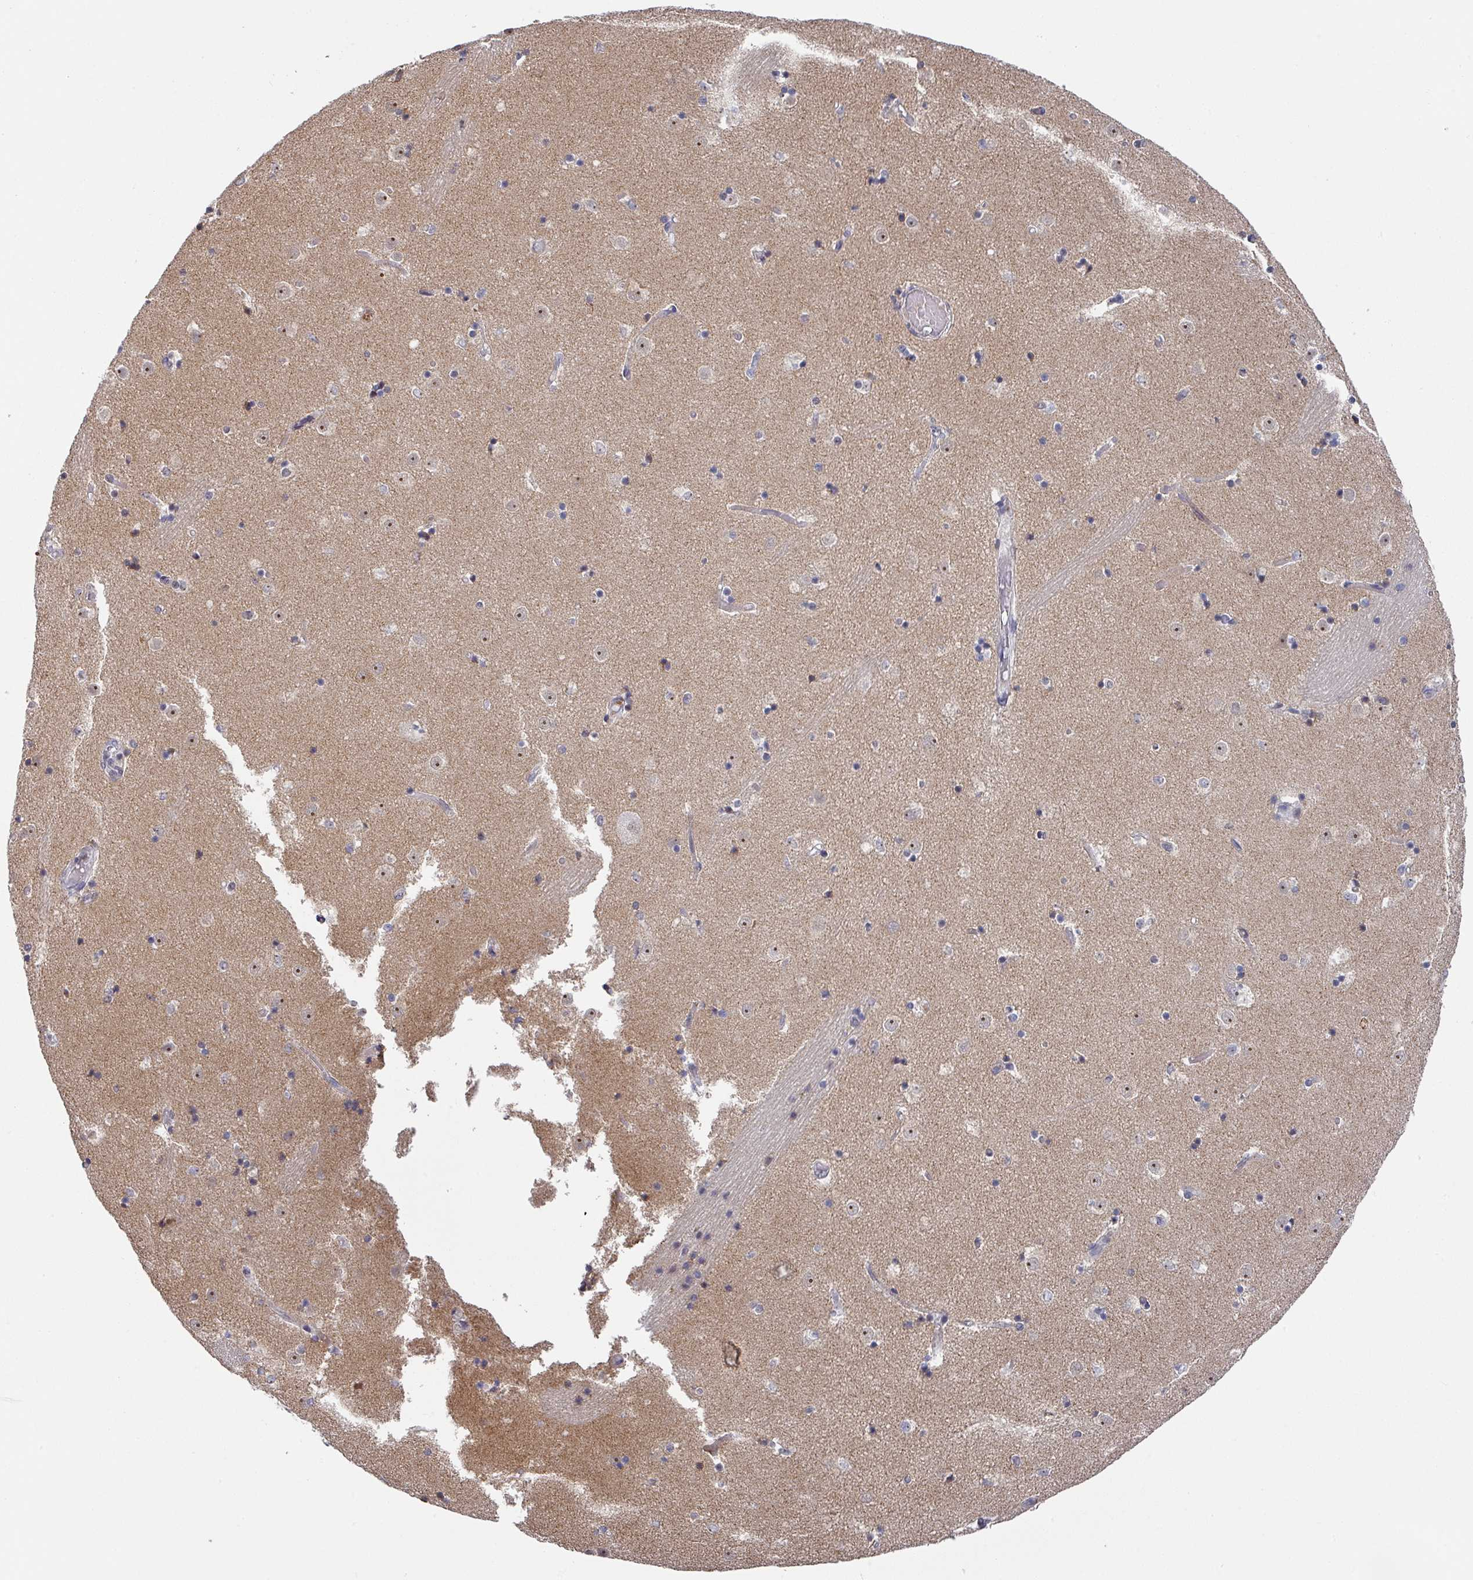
{"staining": {"intensity": "negative", "quantity": "none", "location": "none"}, "tissue": "caudate", "cell_type": "Glial cells", "image_type": "normal", "snomed": [{"axis": "morphology", "description": "Normal tissue, NOS"}, {"axis": "topography", "description": "Lateral ventricle wall"}], "caption": "Protein analysis of benign caudate exhibits no significant expression in glial cells. Nuclei are stained in blue.", "gene": "ZNF654", "patient": {"sex": "female", "age": 52}}